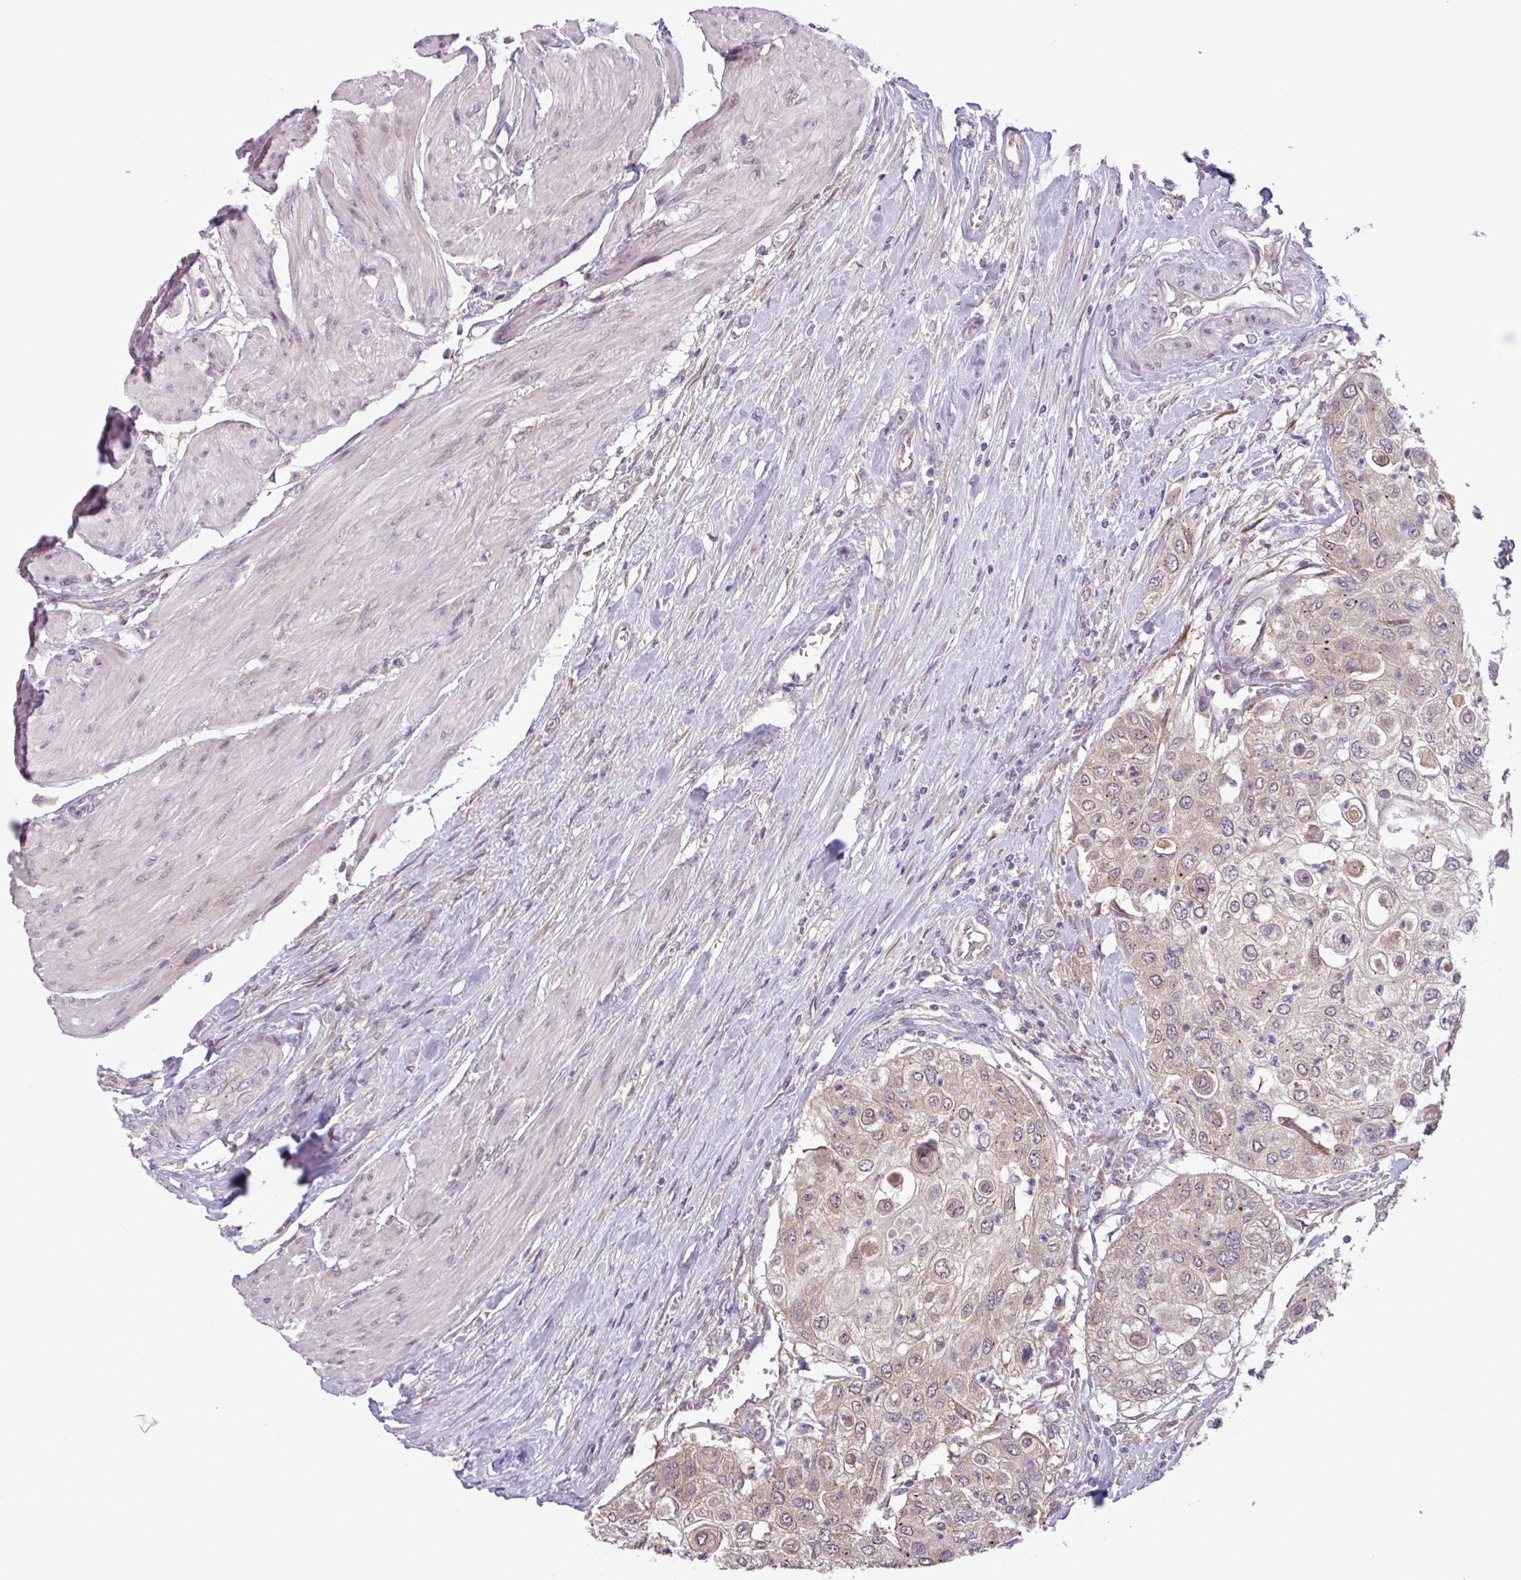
{"staining": {"intensity": "weak", "quantity": ">75%", "location": "cytoplasmic/membranous"}, "tissue": "urothelial cancer", "cell_type": "Tumor cells", "image_type": "cancer", "snomed": [{"axis": "morphology", "description": "Urothelial carcinoma, High grade"}, {"axis": "topography", "description": "Urinary bladder"}], "caption": "Urothelial cancer stained with a protein marker reveals weak staining in tumor cells.", "gene": "C20orf27", "patient": {"sex": "female", "age": 79}}